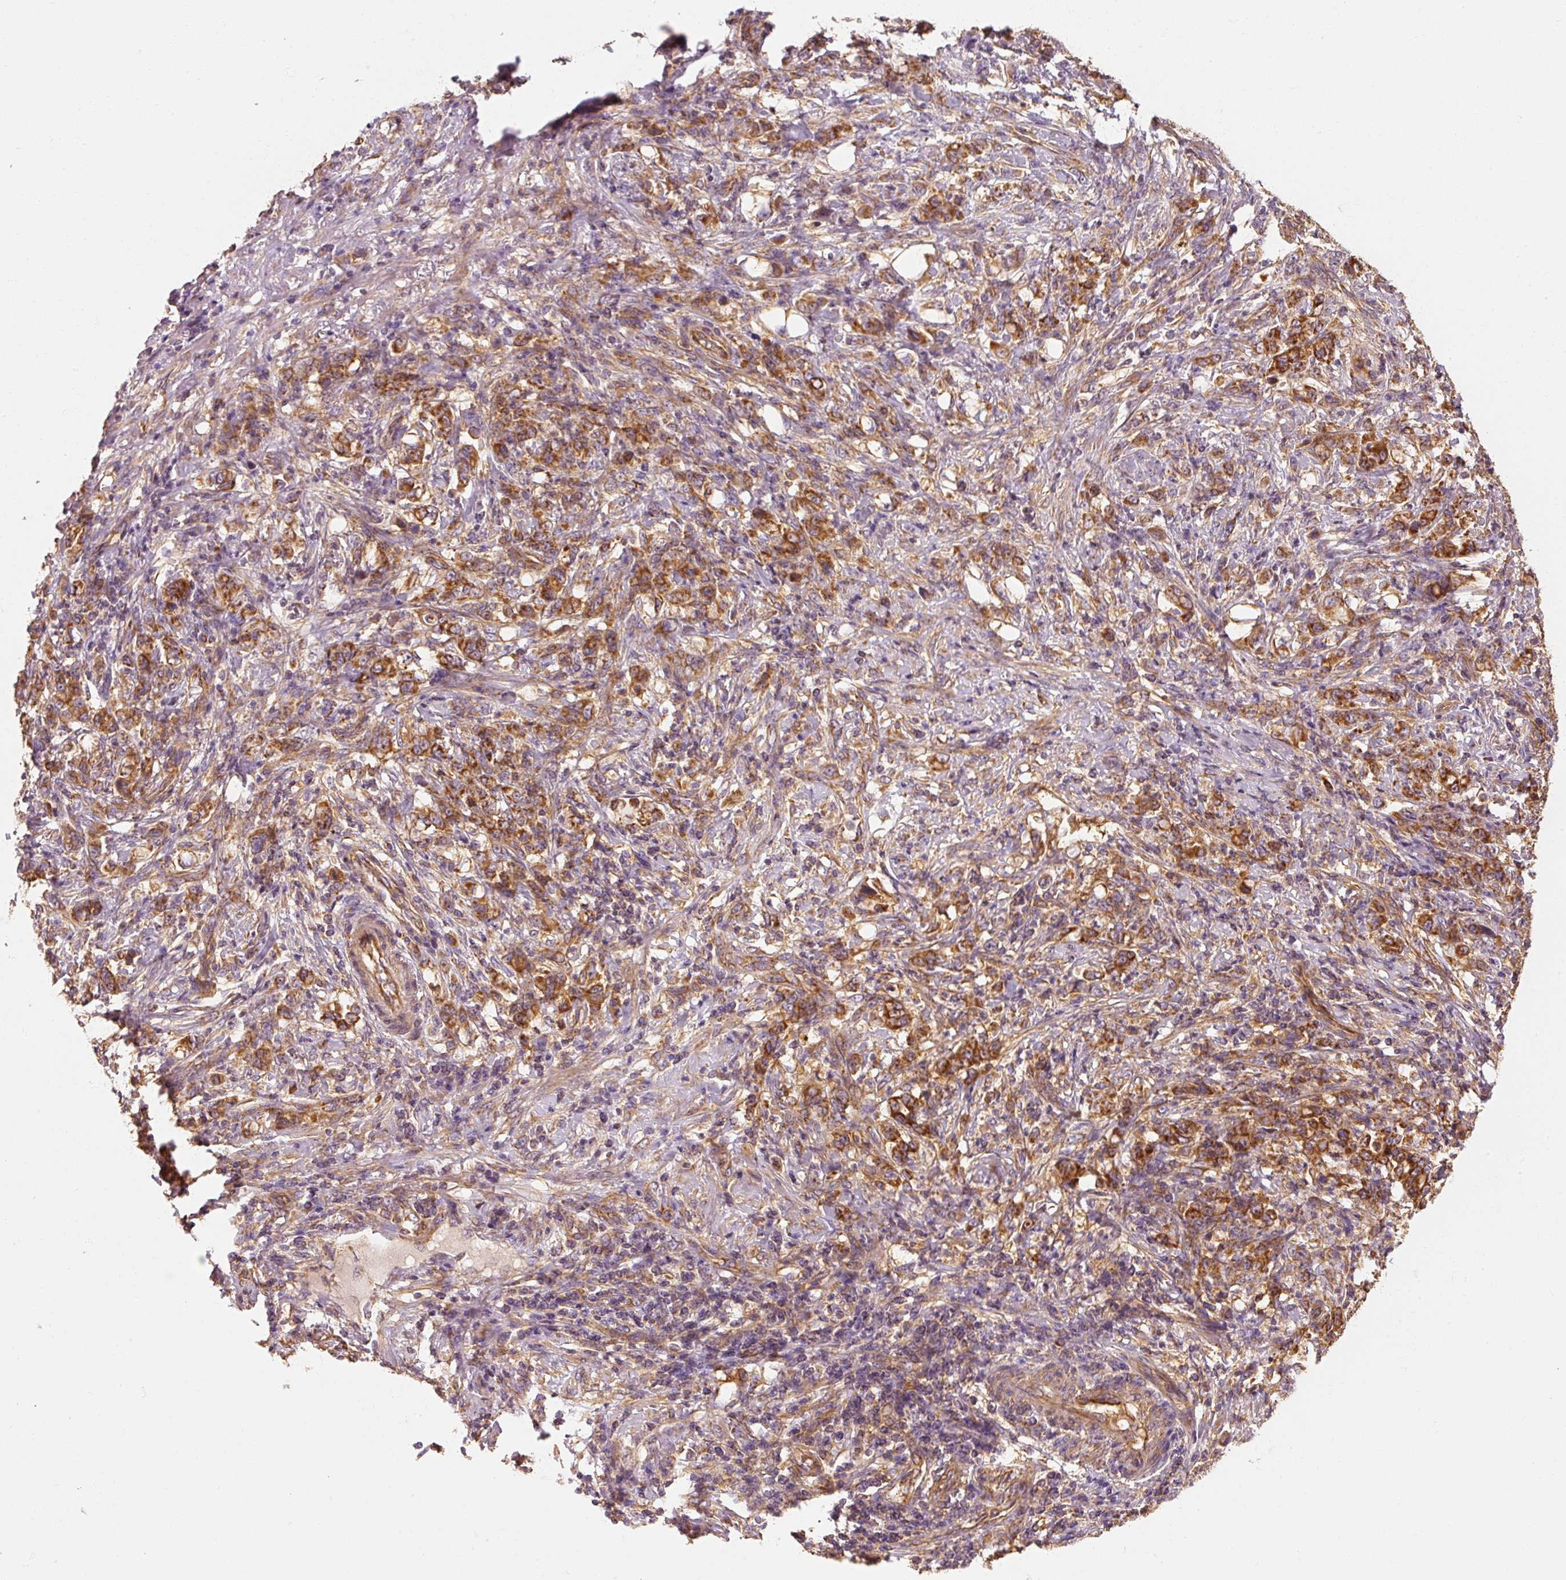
{"staining": {"intensity": "strong", "quantity": ">75%", "location": "cytoplasmic/membranous"}, "tissue": "stomach cancer", "cell_type": "Tumor cells", "image_type": "cancer", "snomed": [{"axis": "morphology", "description": "Adenocarcinoma, NOS"}, {"axis": "topography", "description": "Stomach"}], "caption": "Stomach cancer (adenocarcinoma) stained with immunohistochemistry (IHC) demonstrates strong cytoplasmic/membranous expression in about >75% of tumor cells.", "gene": "TOMM40", "patient": {"sex": "female", "age": 79}}